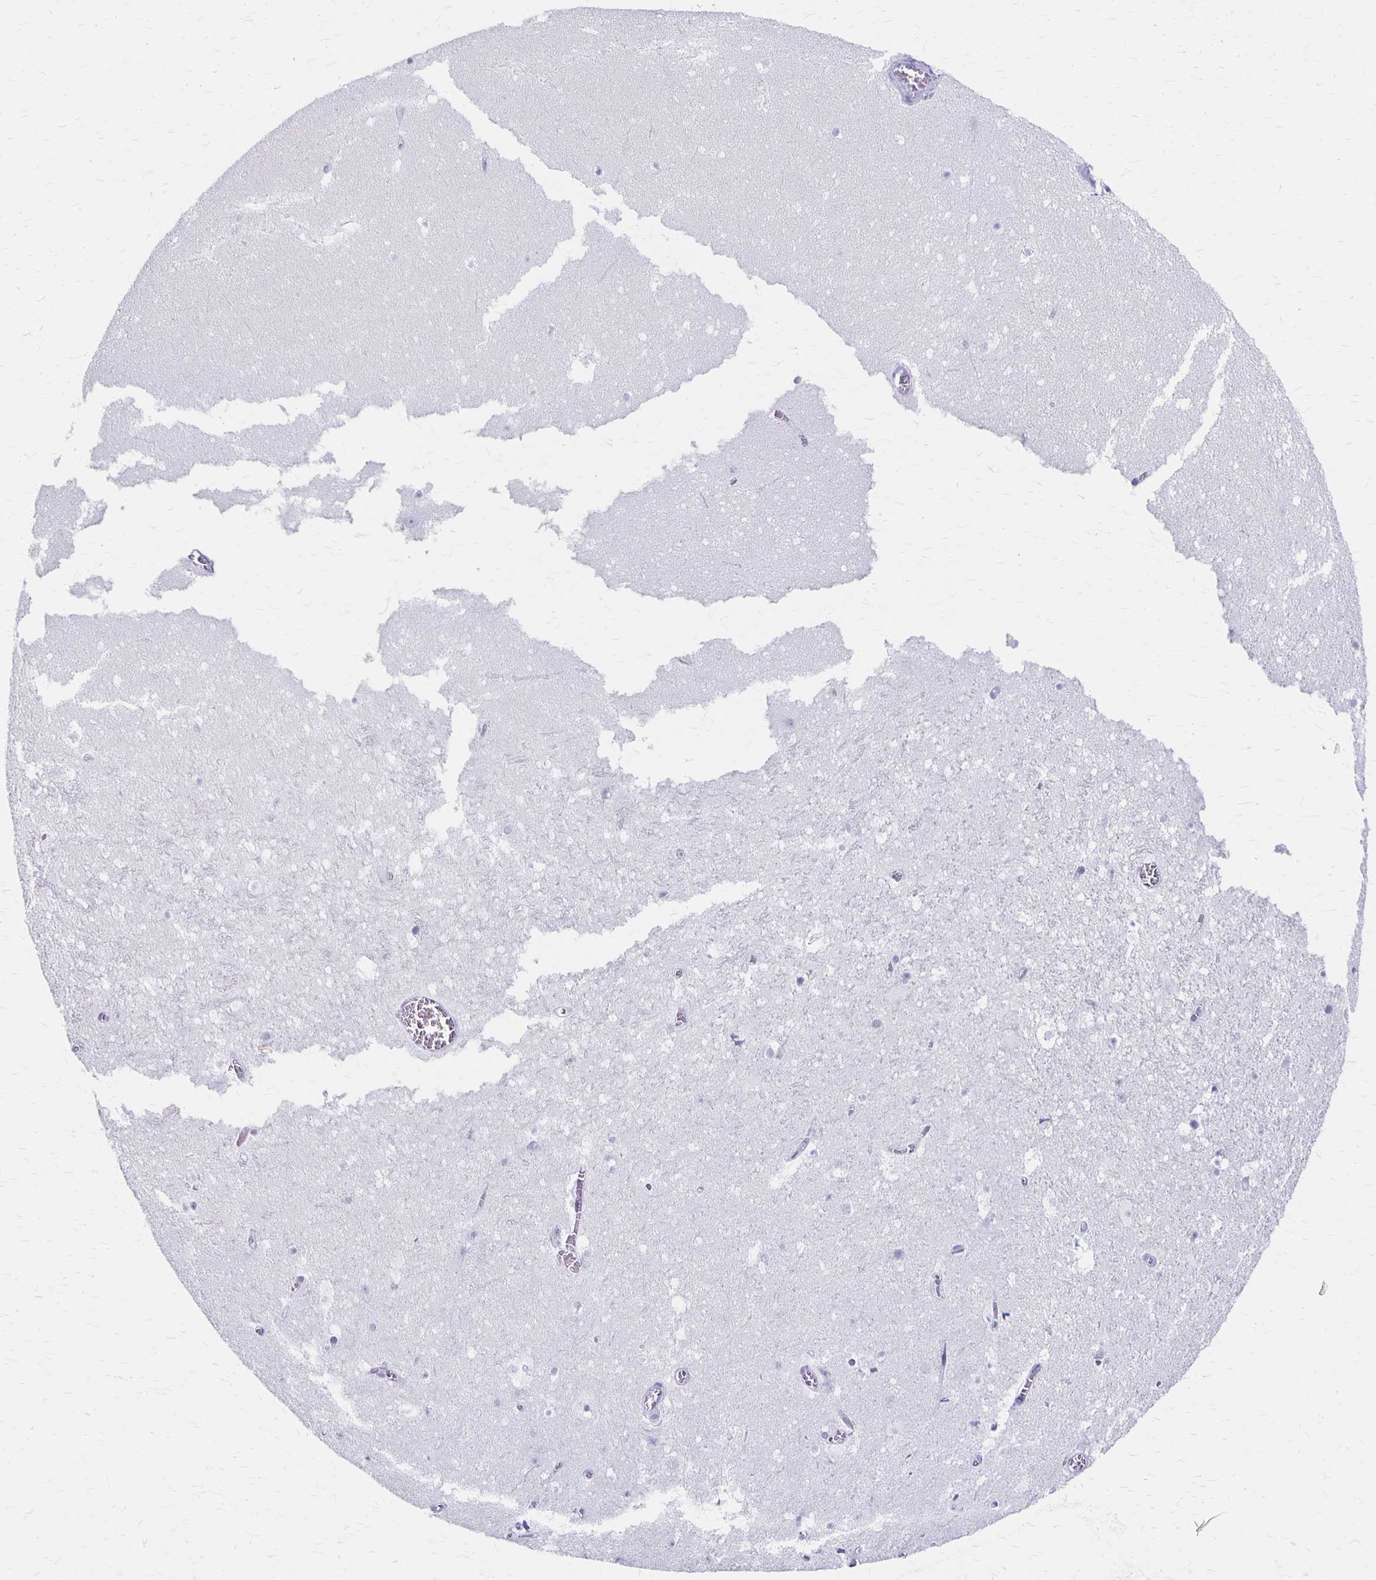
{"staining": {"intensity": "negative", "quantity": "none", "location": "none"}, "tissue": "hippocampus", "cell_type": "Glial cells", "image_type": "normal", "snomed": [{"axis": "morphology", "description": "Normal tissue, NOS"}, {"axis": "topography", "description": "Hippocampus"}], "caption": "The histopathology image demonstrates no significant positivity in glial cells of hippocampus. Nuclei are stained in blue.", "gene": "MAGEC2", "patient": {"sex": "female", "age": 42}}